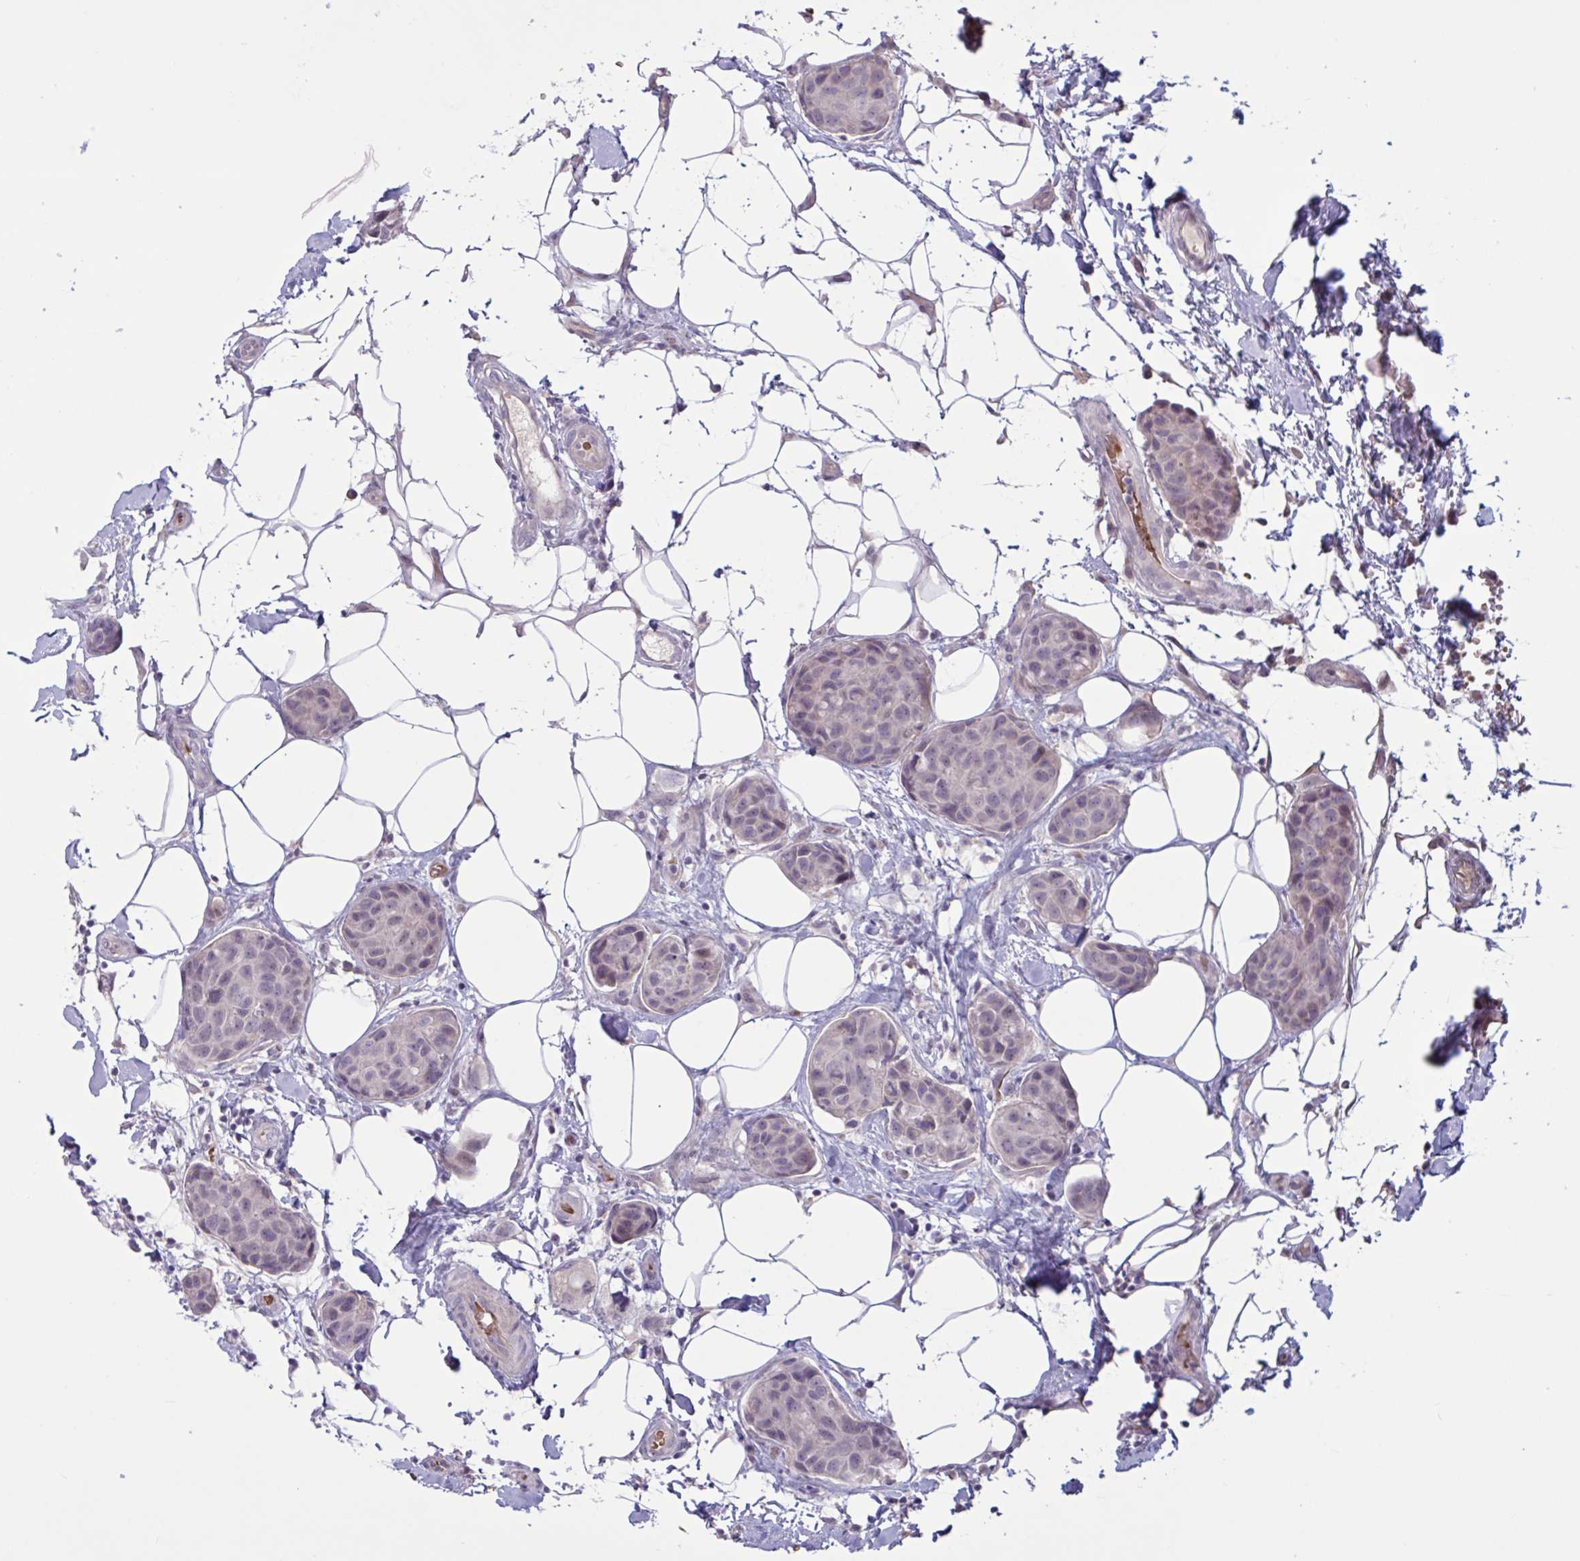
{"staining": {"intensity": "weak", "quantity": "<25%", "location": "nuclear"}, "tissue": "breast cancer", "cell_type": "Tumor cells", "image_type": "cancer", "snomed": [{"axis": "morphology", "description": "Duct carcinoma"}, {"axis": "topography", "description": "Breast"}, {"axis": "topography", "description": "Lymph node"}], "caption": "A histopathology image of breast cancer stained for a protein exhibits no brown staining in tumor cells.", "gene": "RFPL4B", "patient": {"sex": "female", "age": 80}}